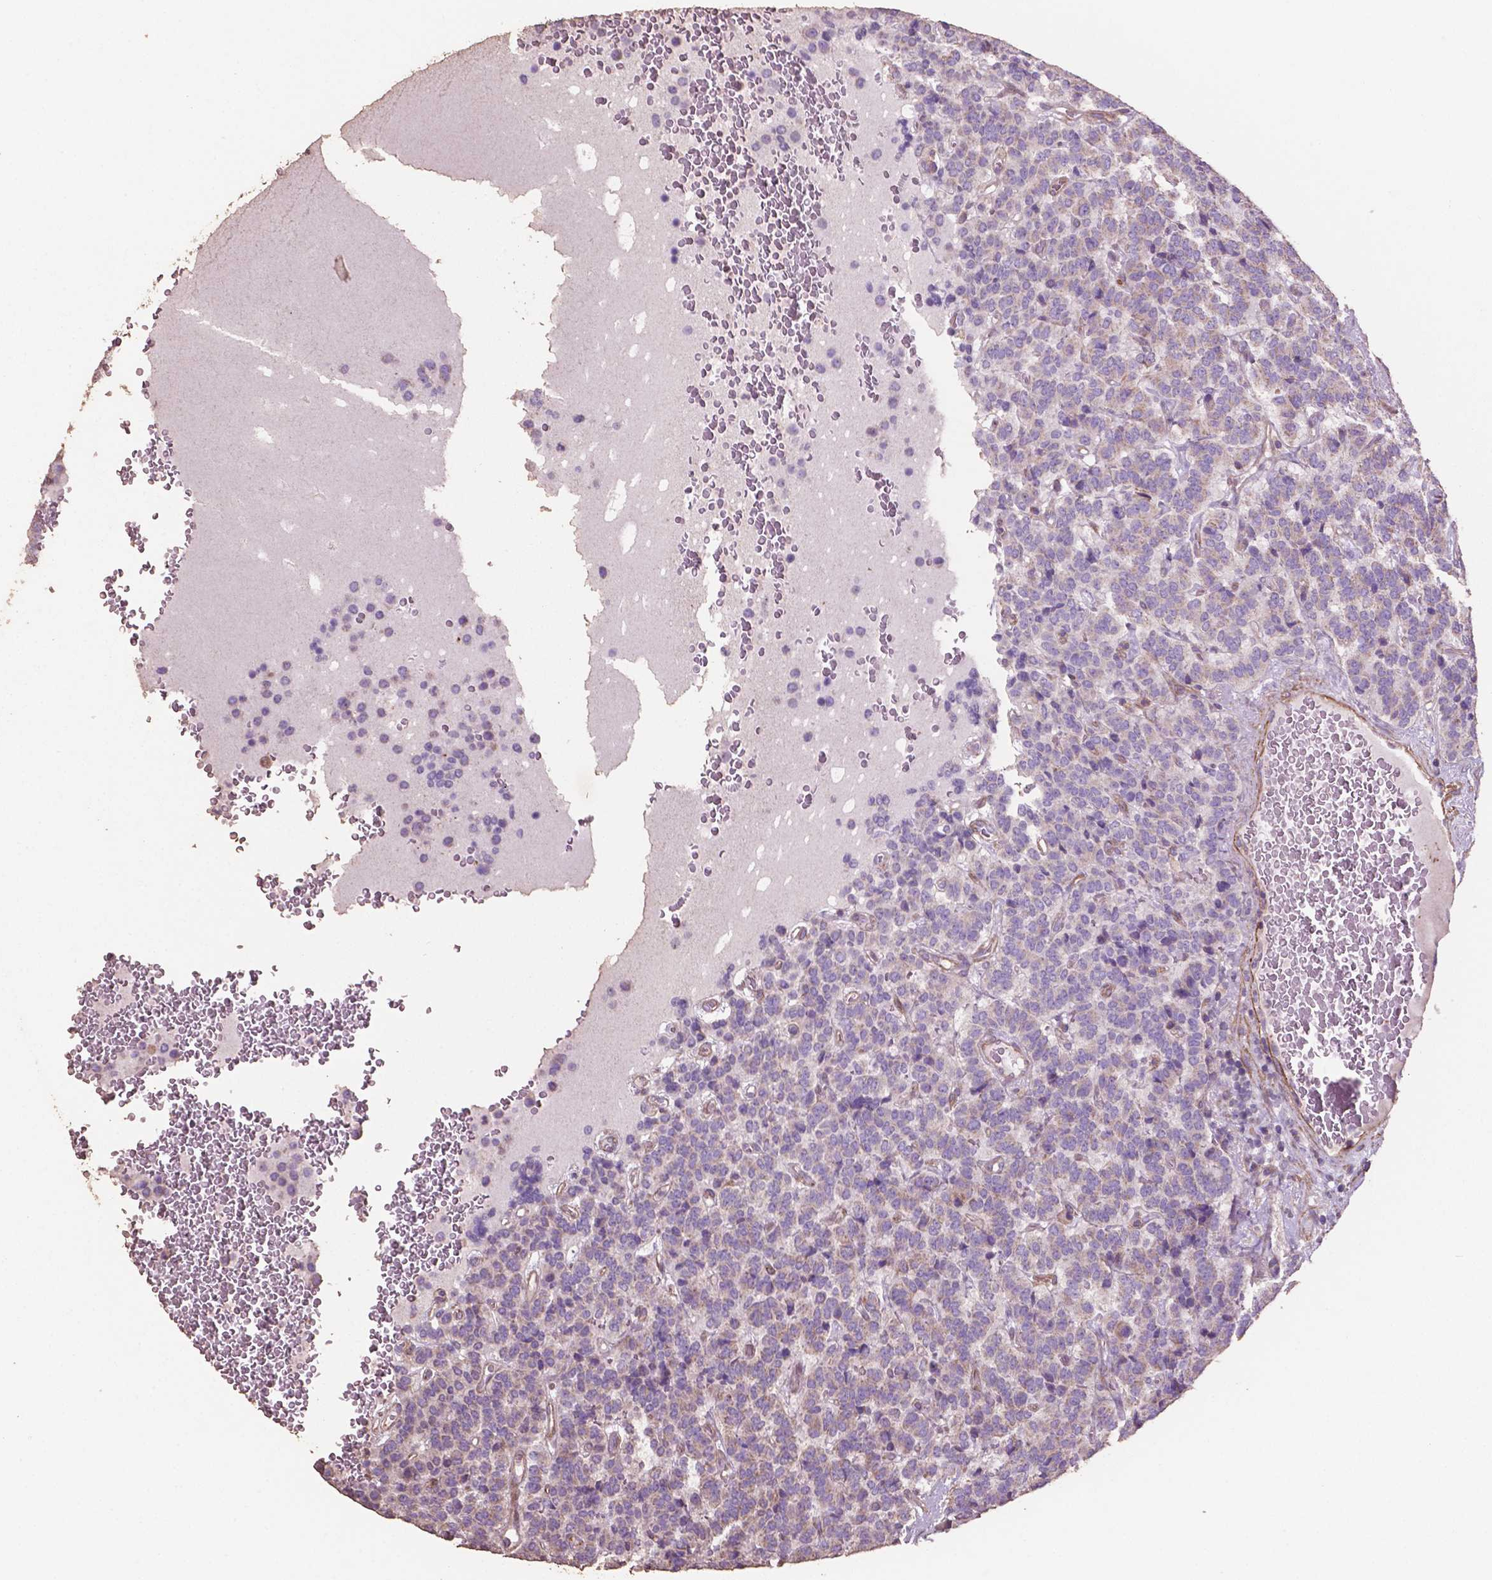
{"staining": {"intensity": "weak", "quantity": "<25%", "location": "cytoplasmic/membranous"}, "tissue": "carcinoid", "cell_type": "Tumor cells", "image_type": "cancer", "snomed": [{"axis": "morphology", "description": "Carcinoid, malignant, NOS"}, {"axis": "topography", "description": "Pancreas"}], "caption": "IHC of malignant carcinoid exhibits no staining in tumor cells.", "gene": "COMMD4", "patient": {"sex": "male", "age": 36}}